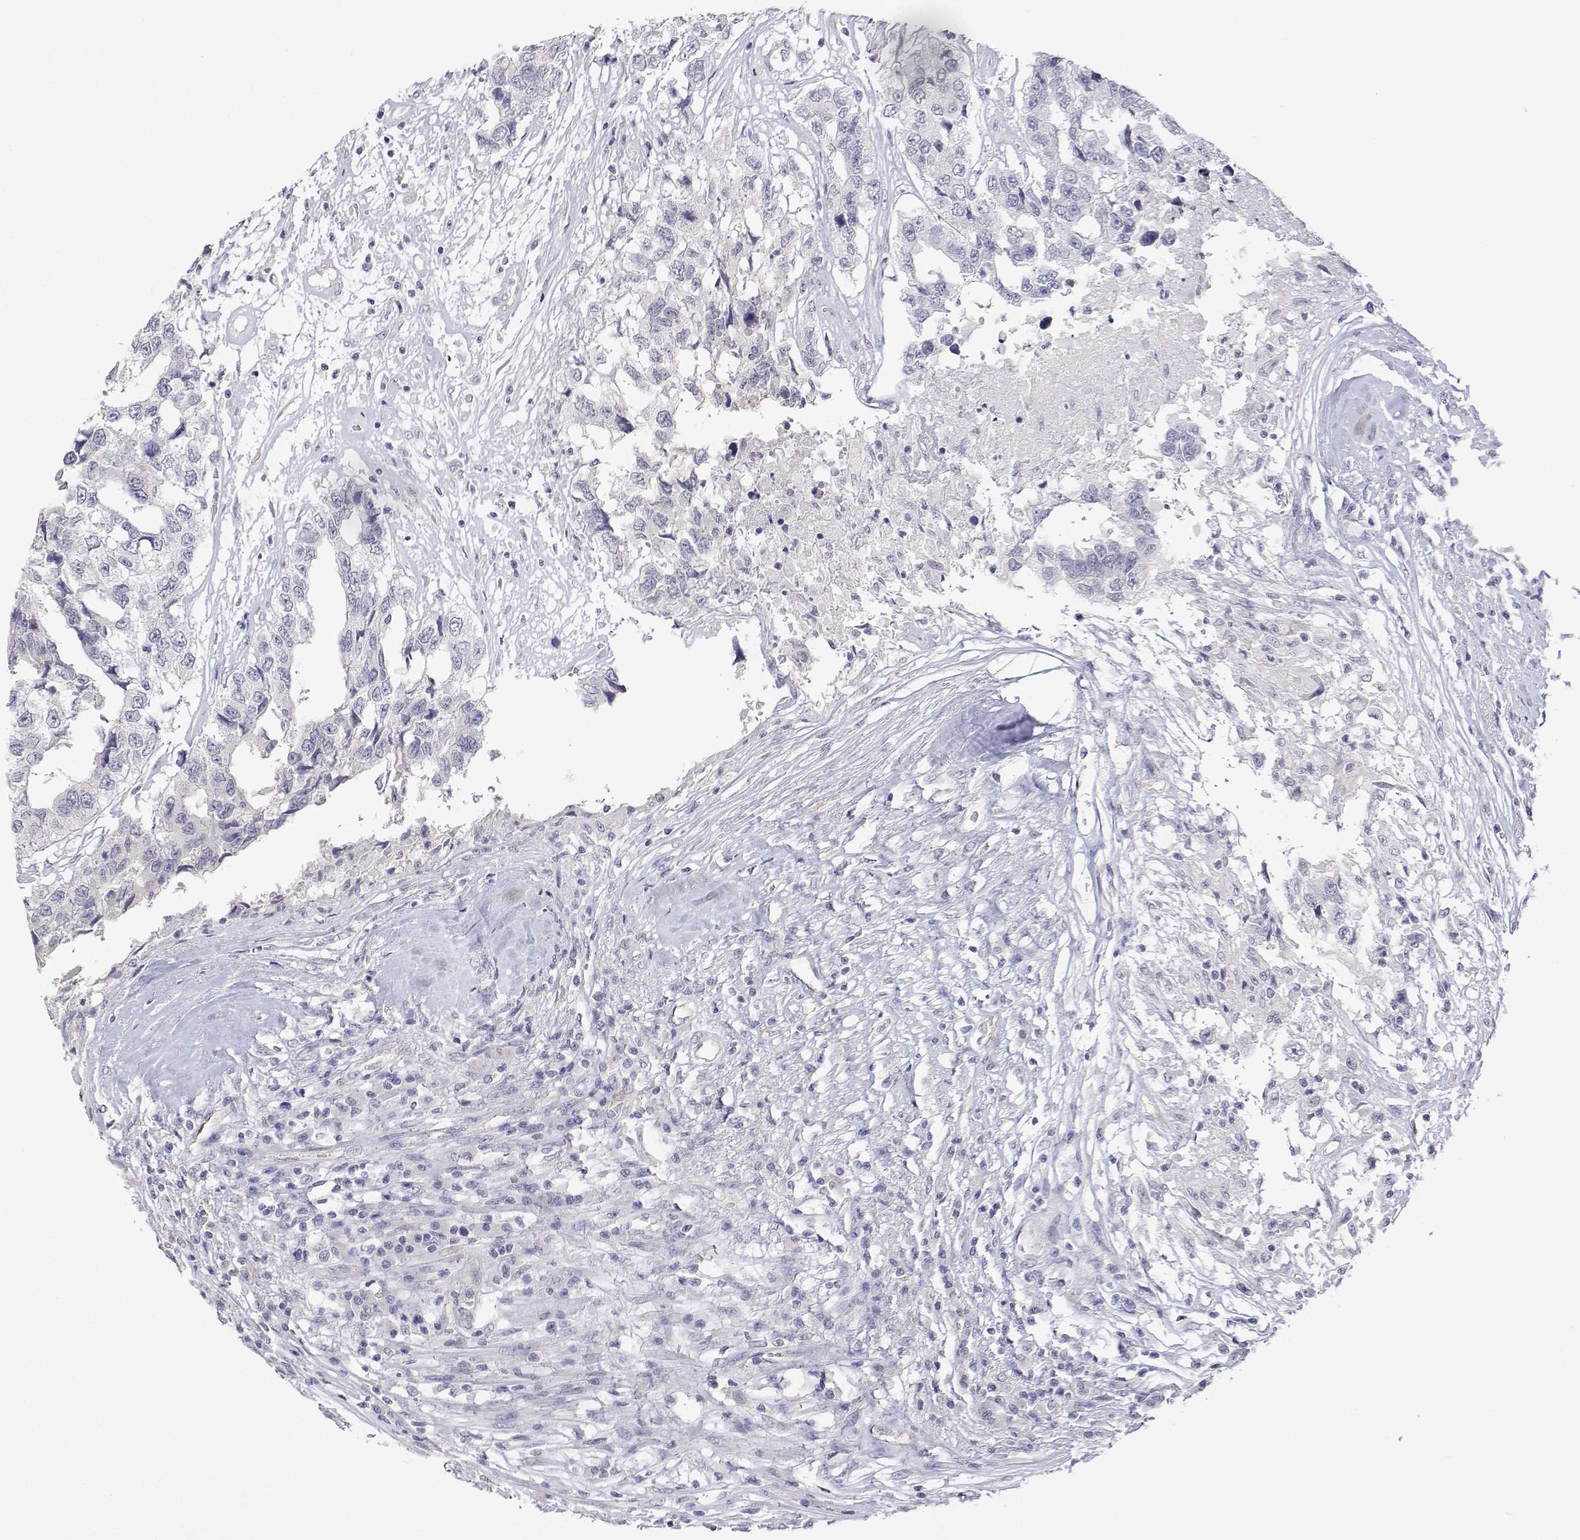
{"staining": {"intensity": "negative", "quantity": "none", "location": "none"}, "tissue": "testis cancer", "cell_type": "Tumor cells", "image_type": "cancer", "snomed": [{"axis": "morphology", "description": "Carcinoma, Embryonal, NOS"}, {"axis": "topography", "description": "Testis"}], "caption": "IHC micrograph of embryonal carcinoma (testis) stained for a protein (brown), which reveals no staining in tumor cells.", "gene": "PLCB1", "patient": {"sex": "male", "age": 83}}